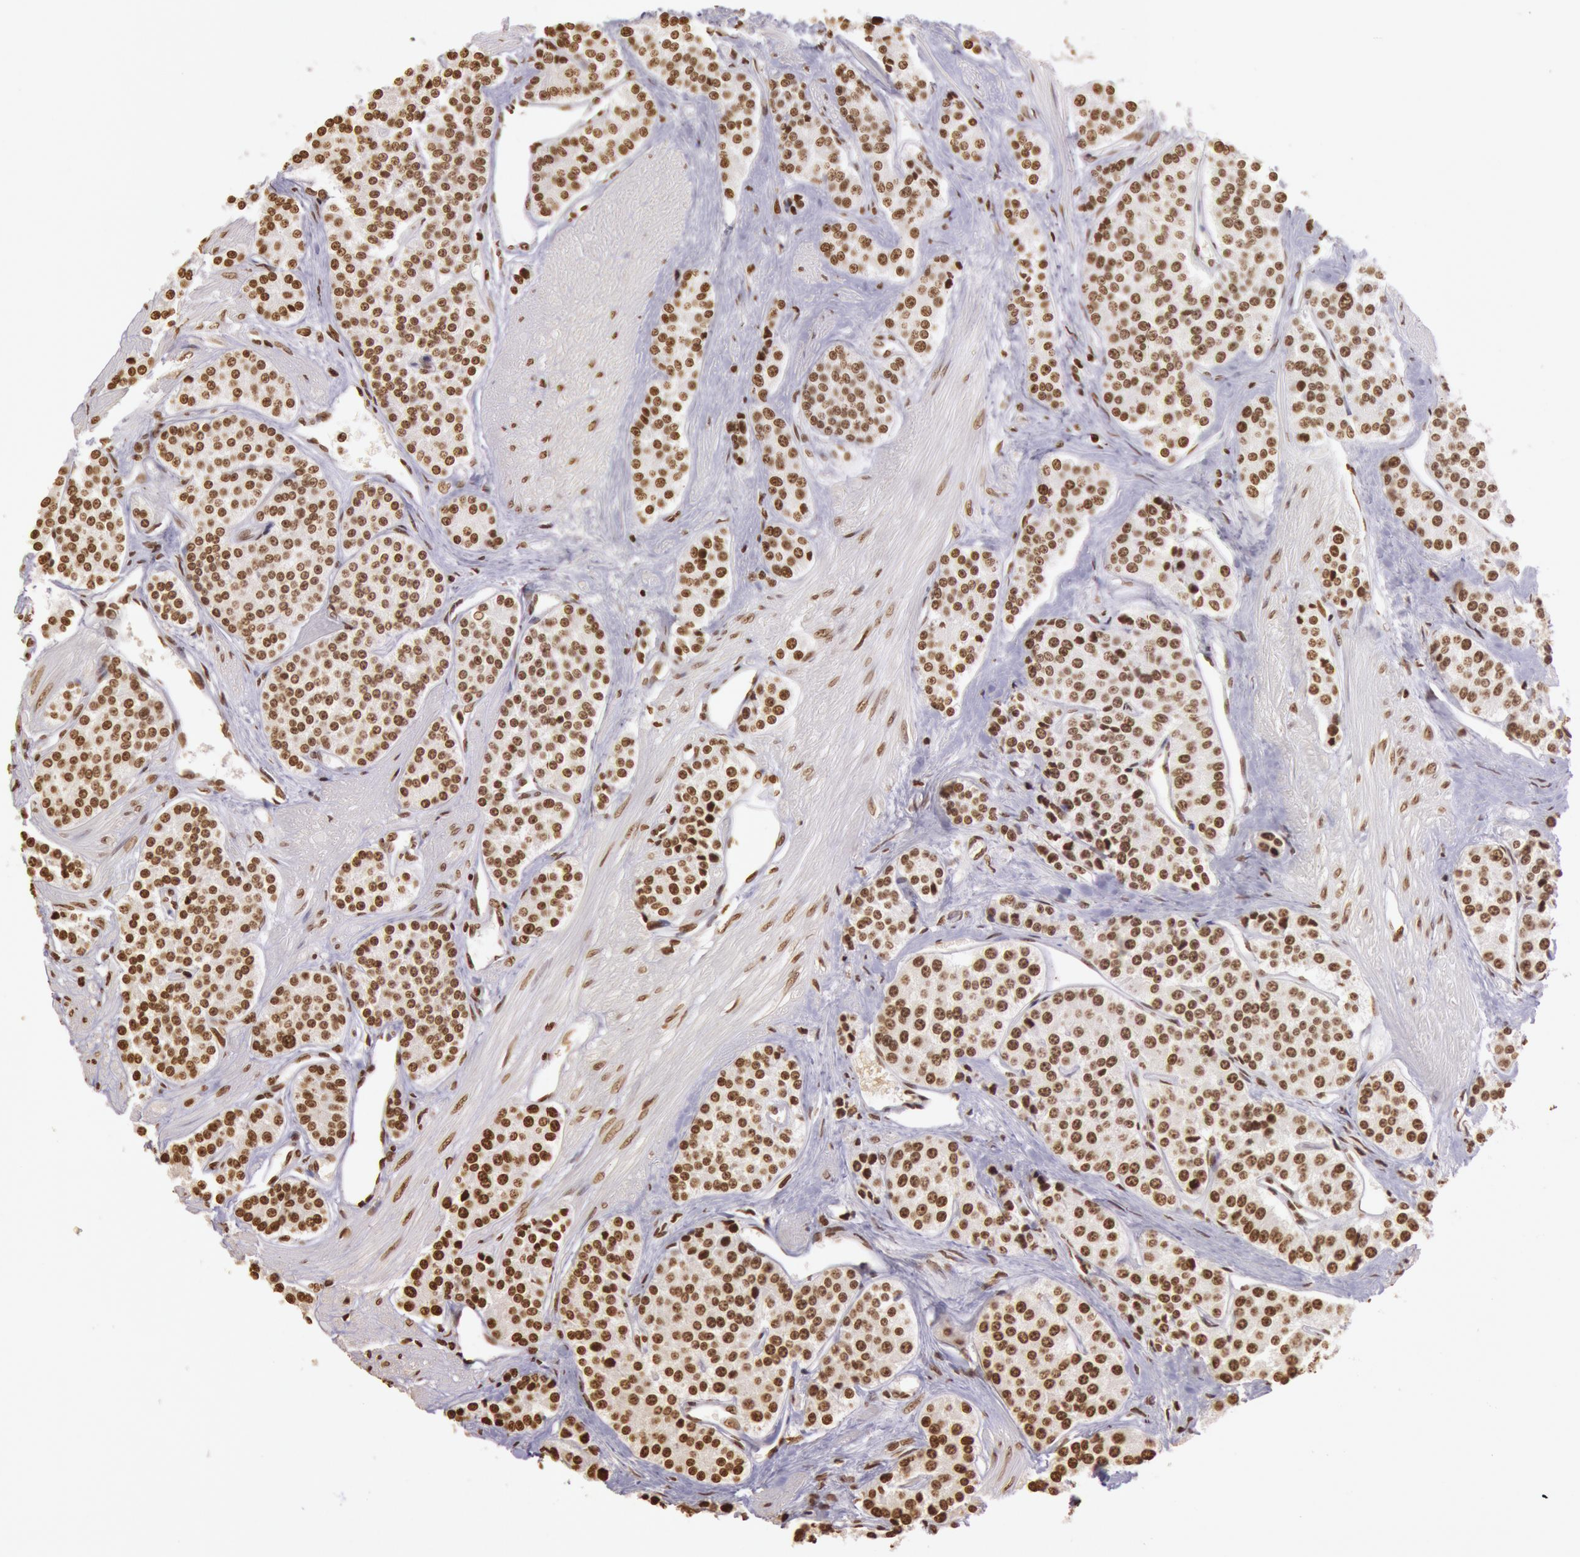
{"staining": {"intensity": "moderate", "quantity": ">75%", "location": "nuclear"}, "tissue": "carcinoid", "cell_type": "Tumor cells", "image_type": "cancer", "snomed": [{"axis": "morphology", "description": "Carcinoid, malignant, NOS"}, {"axis": "topography", "description": "Stomach"}], "caption": "Immunohistochemical staining of carcinoid reveals medium levels of moderate nuclear protein staining in about >75% of tumor cells.", "gene": "SOD1", "patient": {"sex": "female", "age": 76}}